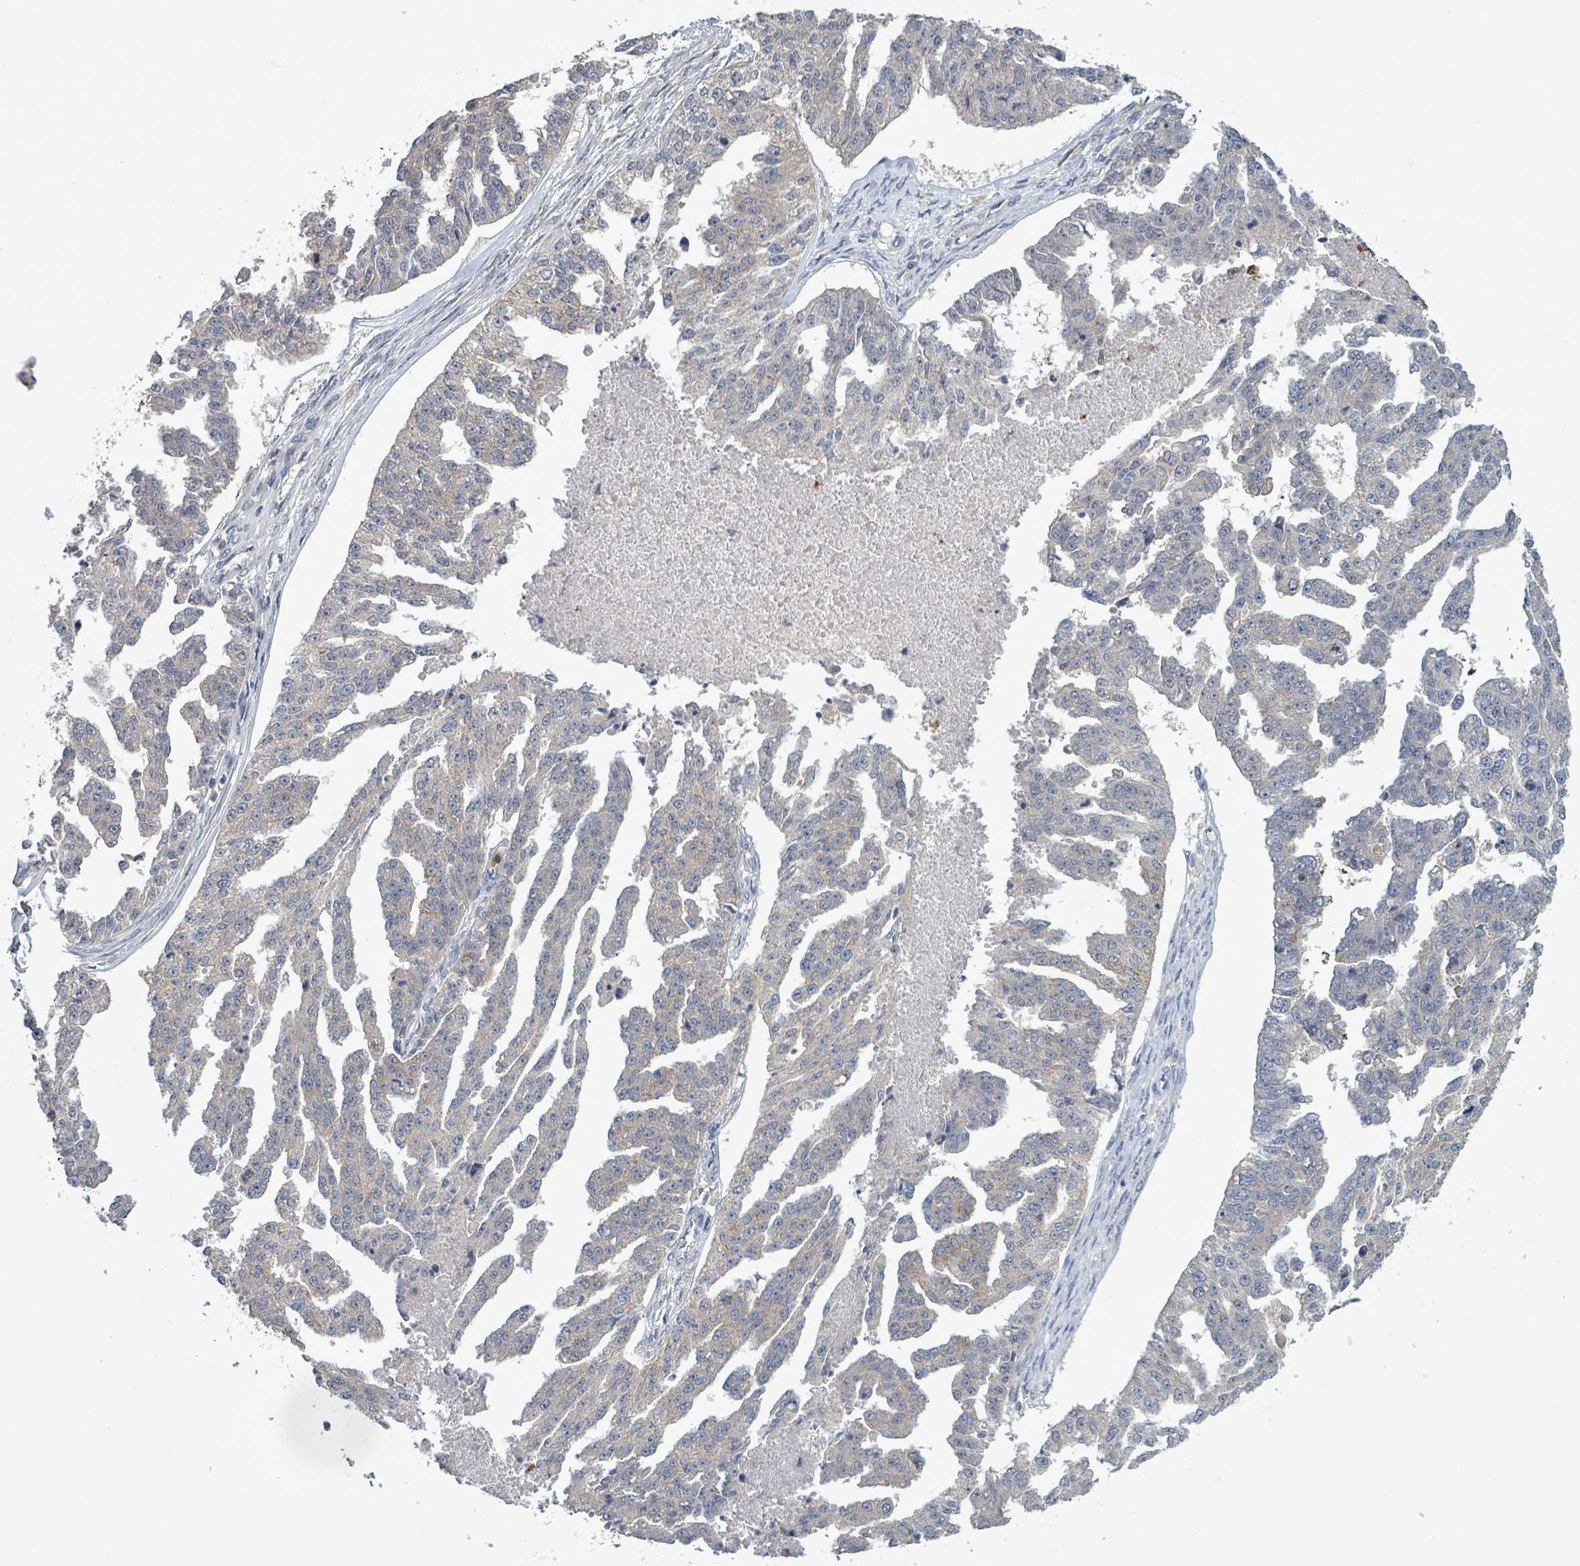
{"staining": {"intensity": "moderate", "quantity": "<25%", "location": "cytoplasmic/membranous"}, "tissue": "ovarian cancer", "cell_type": "Tumor cells", "image_type": "cancer", "snomed": [{"axis": "morphology", "description": "Cystadenocarcinoma, serous, NOS"}, {"axis": "topography", "description": "Ovary"}], "caption": "This micrograph demonstrates immunohistochemistry staining of human serous cystadenocarcinoma (ovarian), with low moderate cytoplasmic/membranous positivity in about <25% of tumor cells.", "gene": "SERPINE3", "patient": {"sex": "female", "age": 58}}